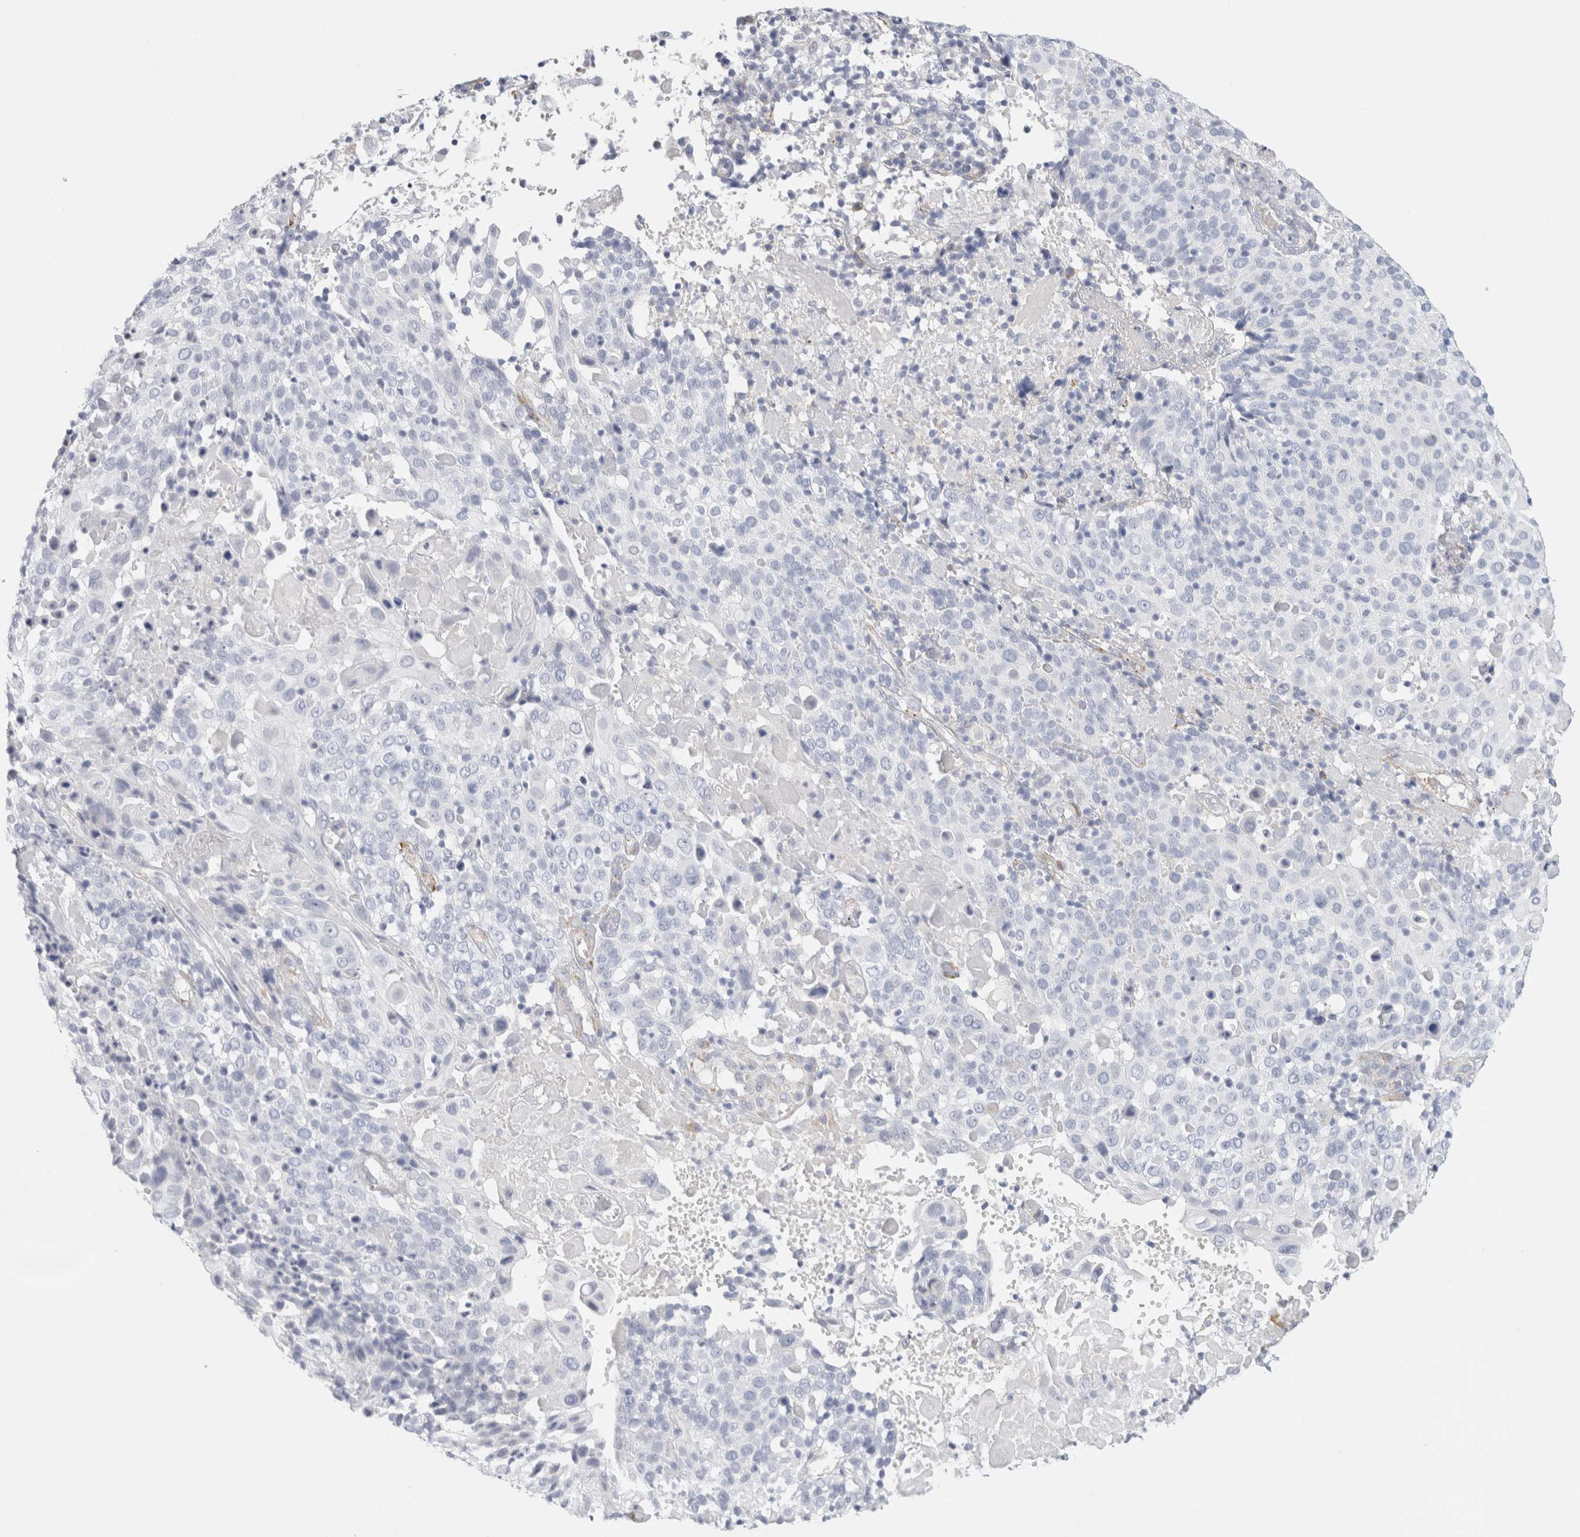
{"staining": {"intensity": "negative", "quantity": "none", "location": "none"}, "tissue": "cervical cancer", "cell_type": "Tumor cells", "image_type": "cancer", "snomed": [{"axis": "morphology", "description": "Squamous cell carcinoma, NOS"}, {"axis": "topography", "description": "Cervix"}], "caption": "Immunohistochemical staining of human cervical squamous cell carcinoma exhibits no significant positivity in tumor cells.", "gene": "RTN4", "patient": {"sex": "female", "age": 74}}